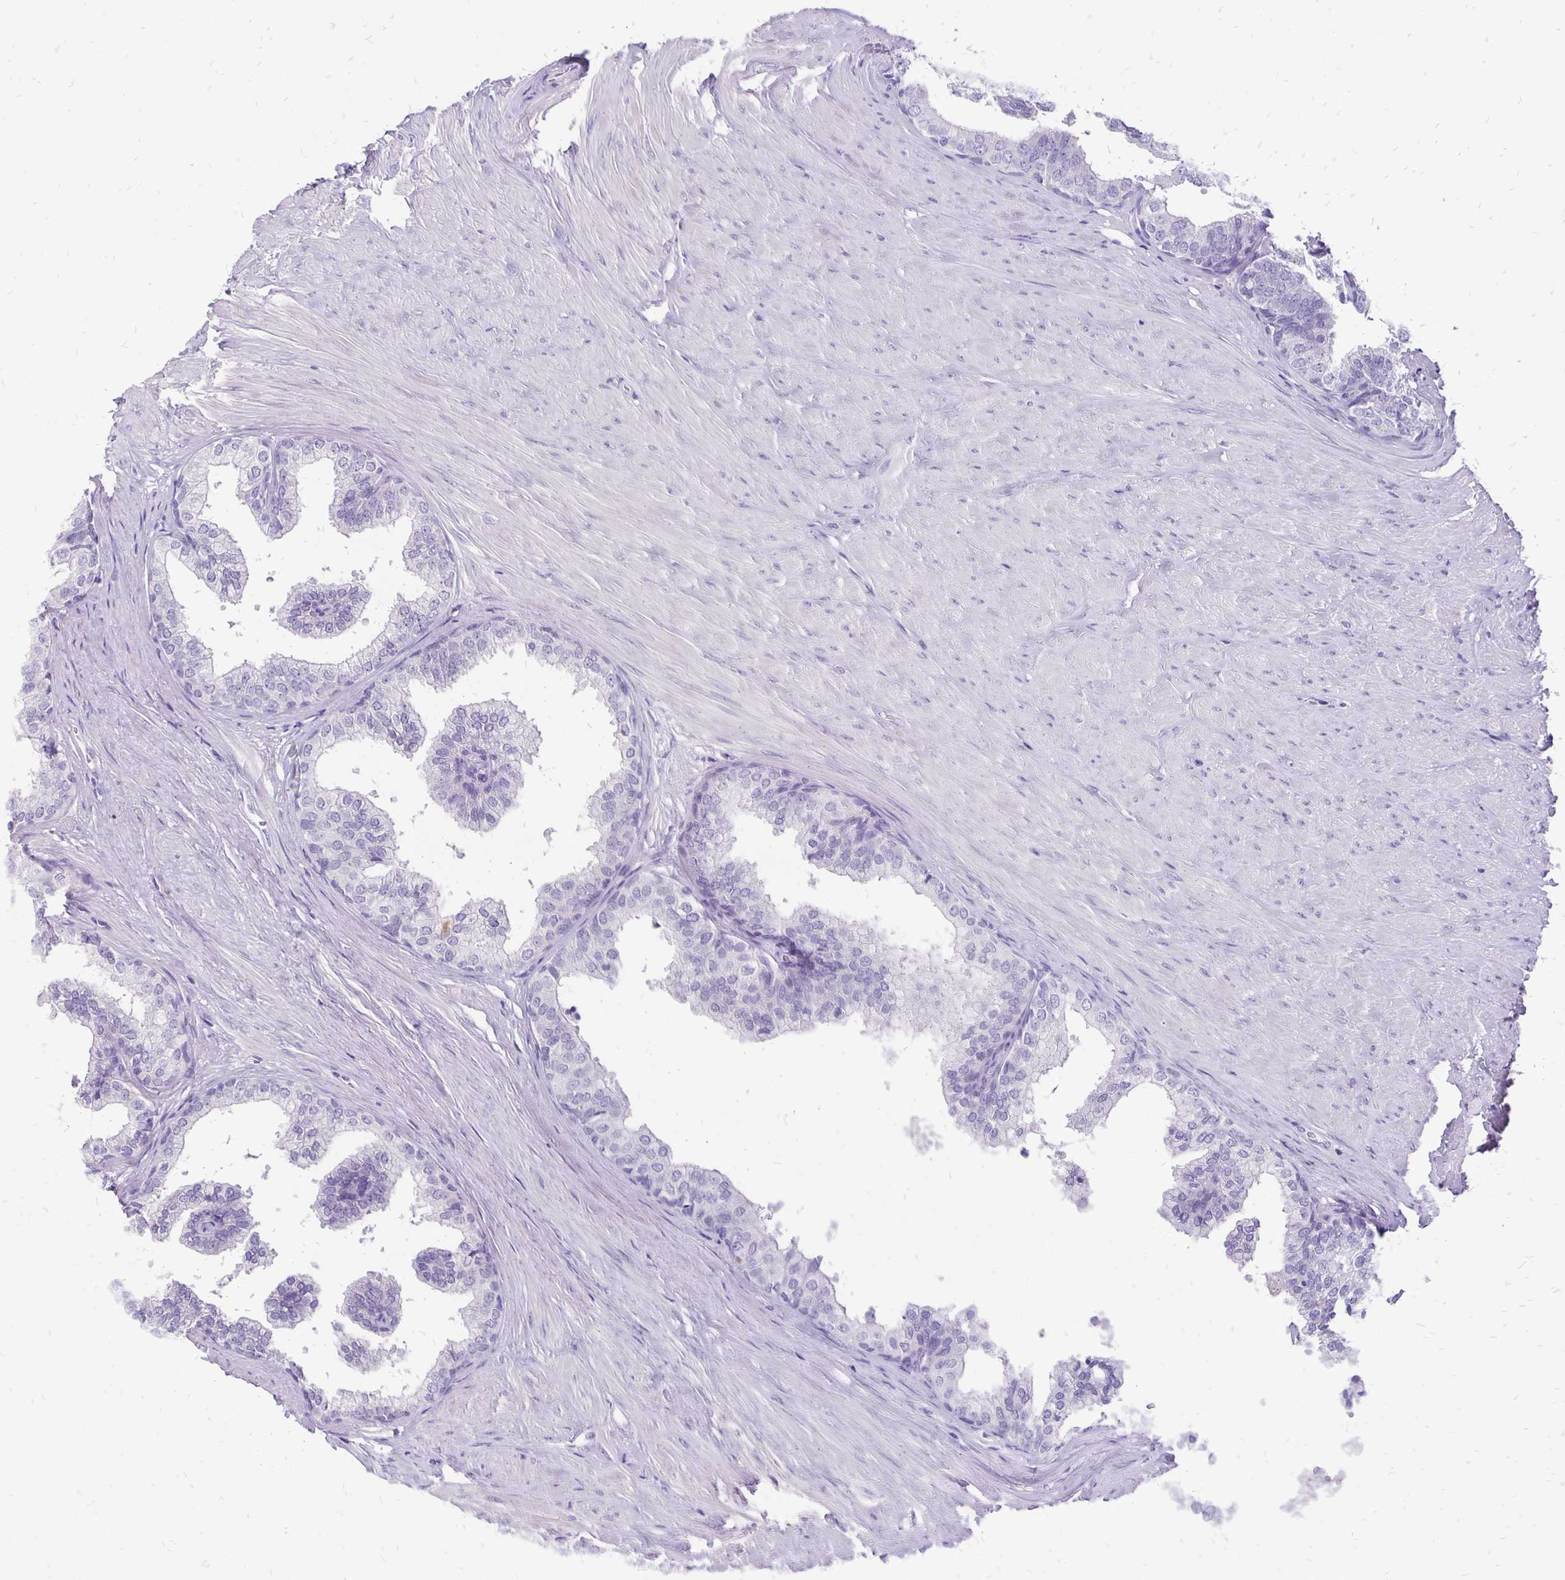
{"staining": {"intensity": "negative", "quantity": "none", "location": "none"}, "tissue": "prostate", "cell_type": "Glandular cells", "image_type": "normal", "snomed": [{"axis": "morphology", "description": "Normal tissue, NOS"}, {"axis": "topography", "description": "Prostate"}, {"axis": "topography", "description": "Peripheral nerve tissue"}], "caption": "There is no significant staining in glandular cells of prostate. The staining was performed using DAB (3,3'-diaminobenzidine) to visualize the protein expression in brown, while the nuclei were stained in blue with hematoxylin (Magnification: 20x).", "gene": "ANKRD45", "patient": {"sex": "male", "age": 55}}